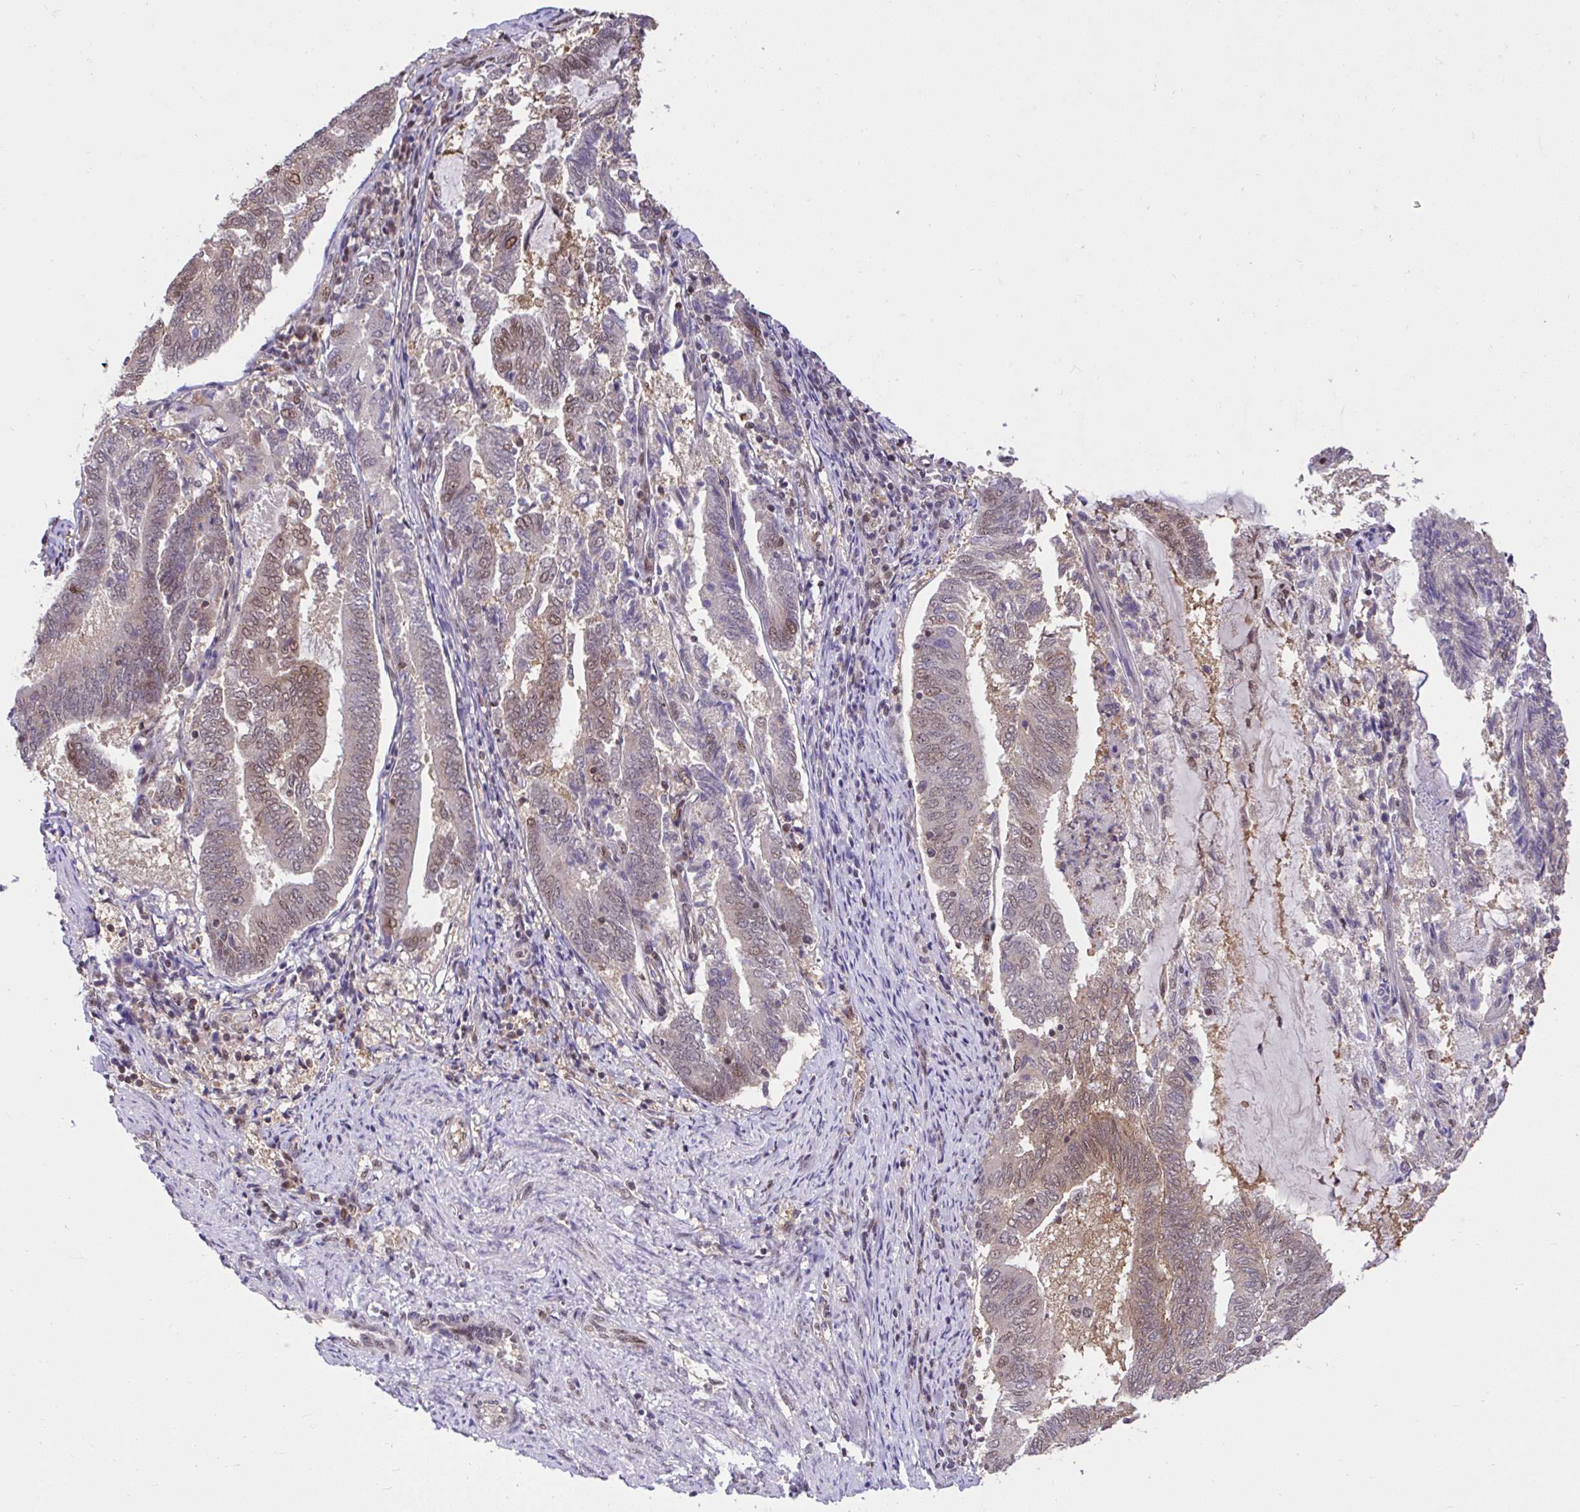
{"staining": {"intensity": "weak", "quantity": "25%-75%", "location": "nuclear"}, "tissue": "endometrial cancer", "cell_type": "Tumor cells", "image_type": "cancer", "snomed": [{"axis": "morphology", "description": "Adenocarcinoma, NOS"}, {"axis": "topography", "description": "Endometrium"}], "caption": "Human endometrial cancer (adenocarcinoma) stained with a brown dye displays weak nuclear positive staining in approximately 25%-75% of tumor cells.", "gene": "GLIS3", "patient": {"sex": "female", "age": 80}}